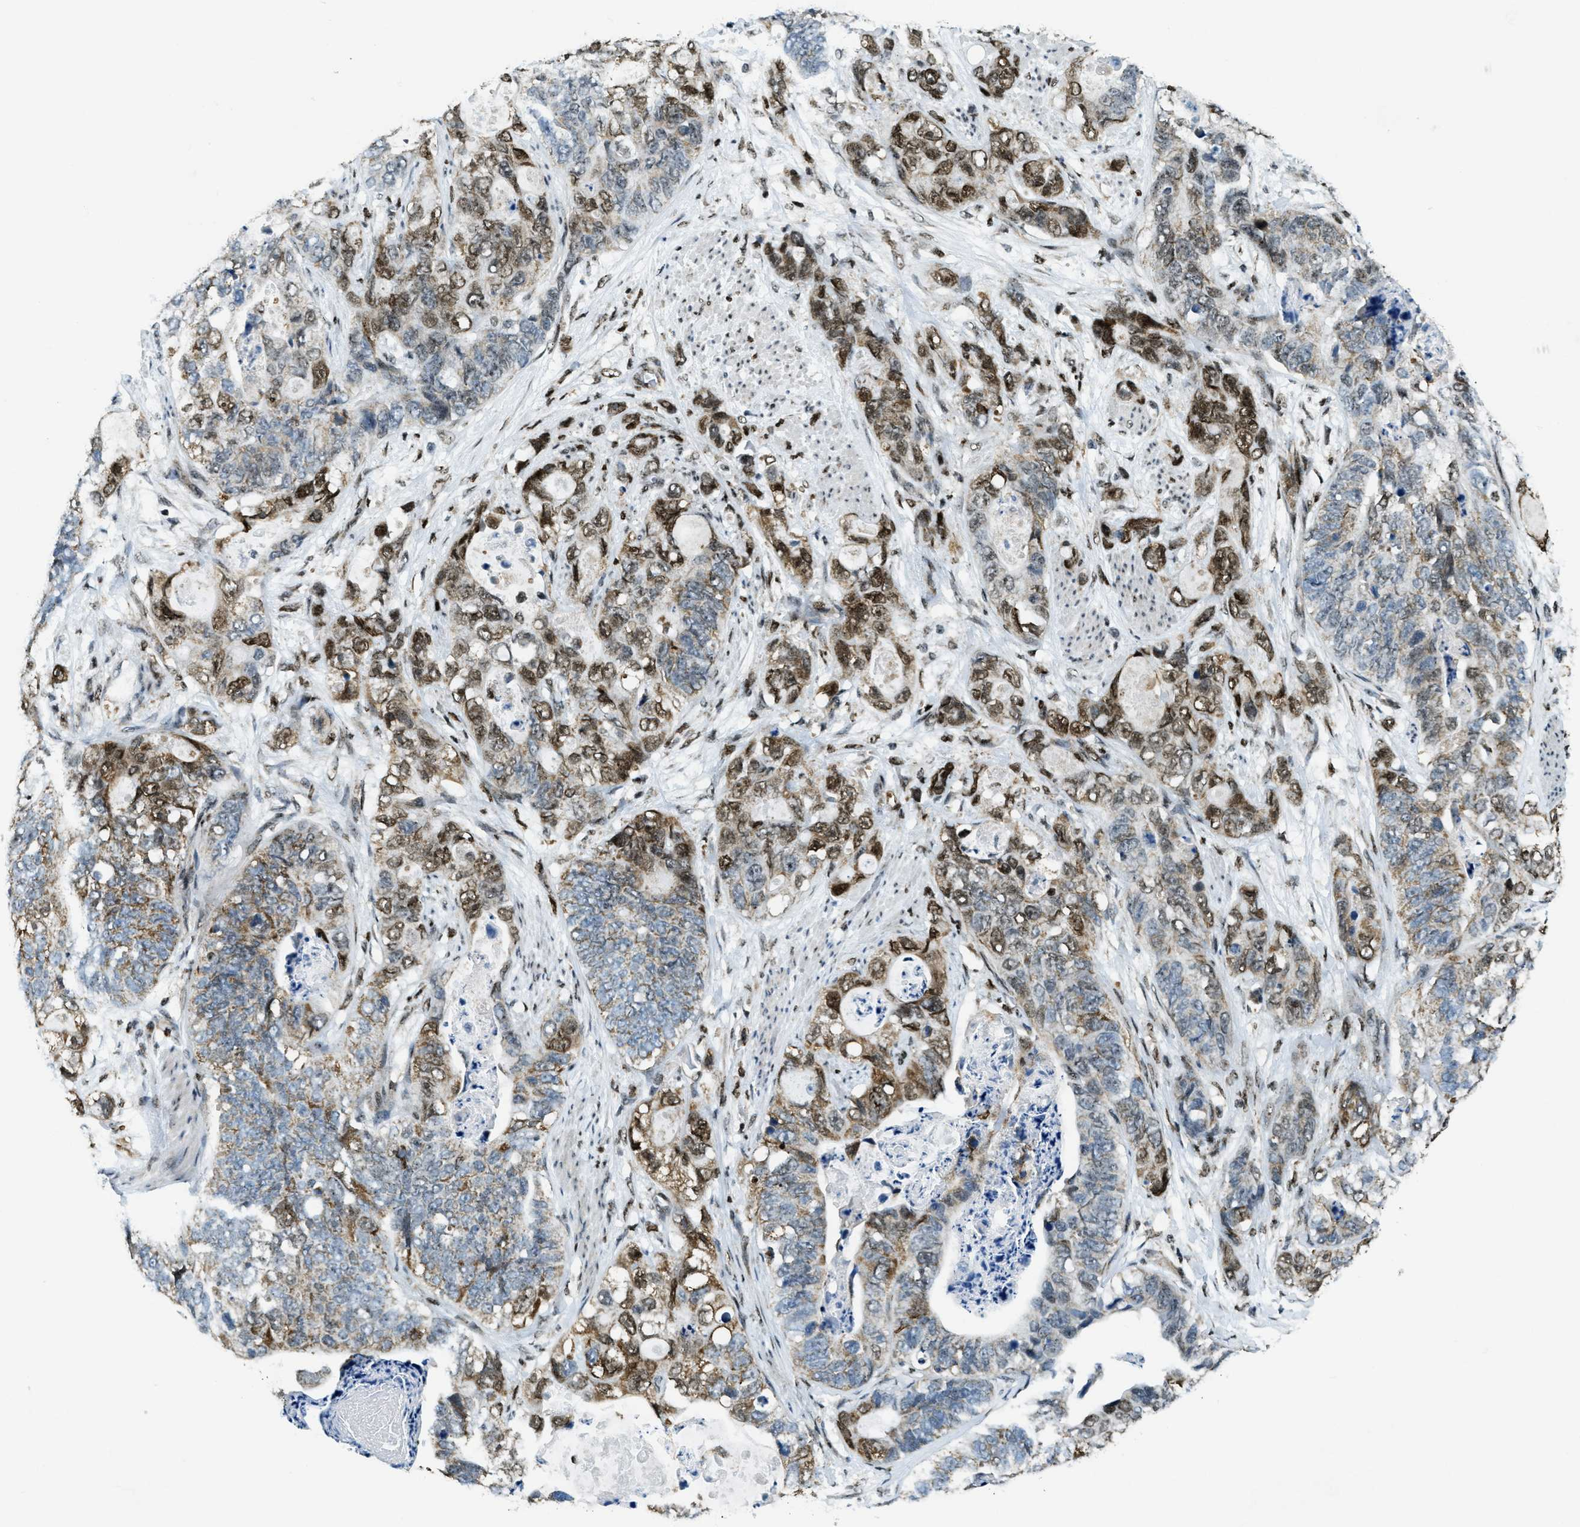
{"staining": {"intensity": "strong", "quantity": ">75%", "location": "cytoplasmic/membranous,nuclear"}, "tissue": "stomach cancer", "cell_type": "Tumor cells", "image_type": "cancer", "snomed": [{"axis": "morphology", "description": "Adenocarcinoma, NOS"}, {"axis": "topography", "description": "Stomach"}], "caption": "A histopathology image of human stomach cancer stained for a protein displays strong cytoplasmic/membranous and nuclear brown staining in tumor cells.", "gene": "SP100", "patient": {"sex": "female", "age": 89}}